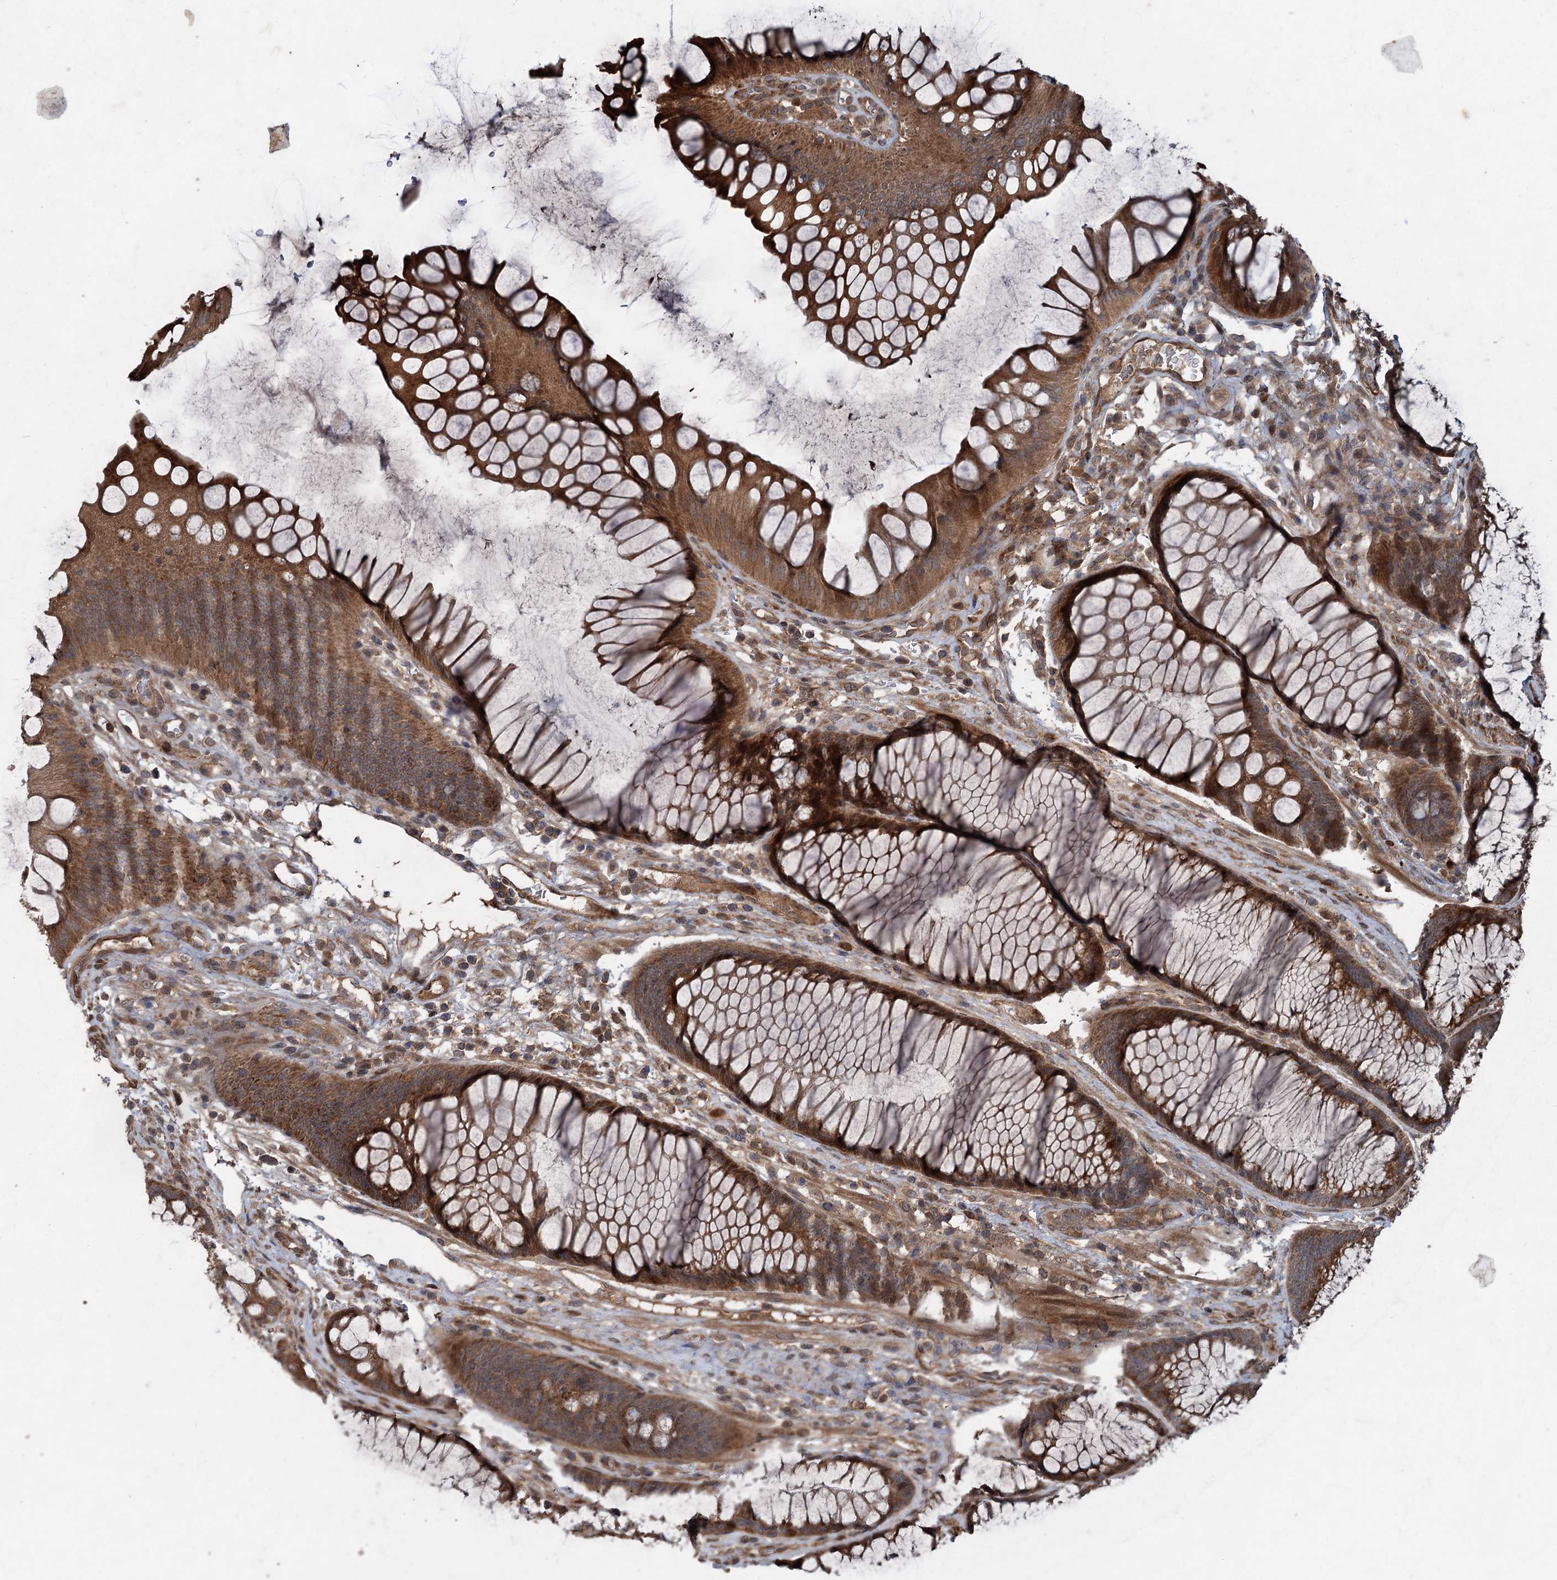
{"staining": {"intensity": "moderate", "quantity": "25%-75%", "location": "cytoplasmic/membranous"}, "tissue": "colon", "cell_type": "Endothelial cells", "image_type": "normal", "snomed": [{"axis": "morphology", "description": "Normal tissue, NOS"}, {"axis": "topography", "description": "Colon"}], "caption": "Immunohistochemistry (IHC) staining of benign colon, which exhibits medium levels of moderate cytoplasmic/membranous positivity in about 25%-75% of endothelial cells indicating moderate cytoplasmic/membranous protein staining. The staining was performed using DAB (brown) for protein detection and nuclei were counterstained in hematoxylin (blue).", "gene": "ALAS1", "patient": {"sex": "female", "age": 82}}